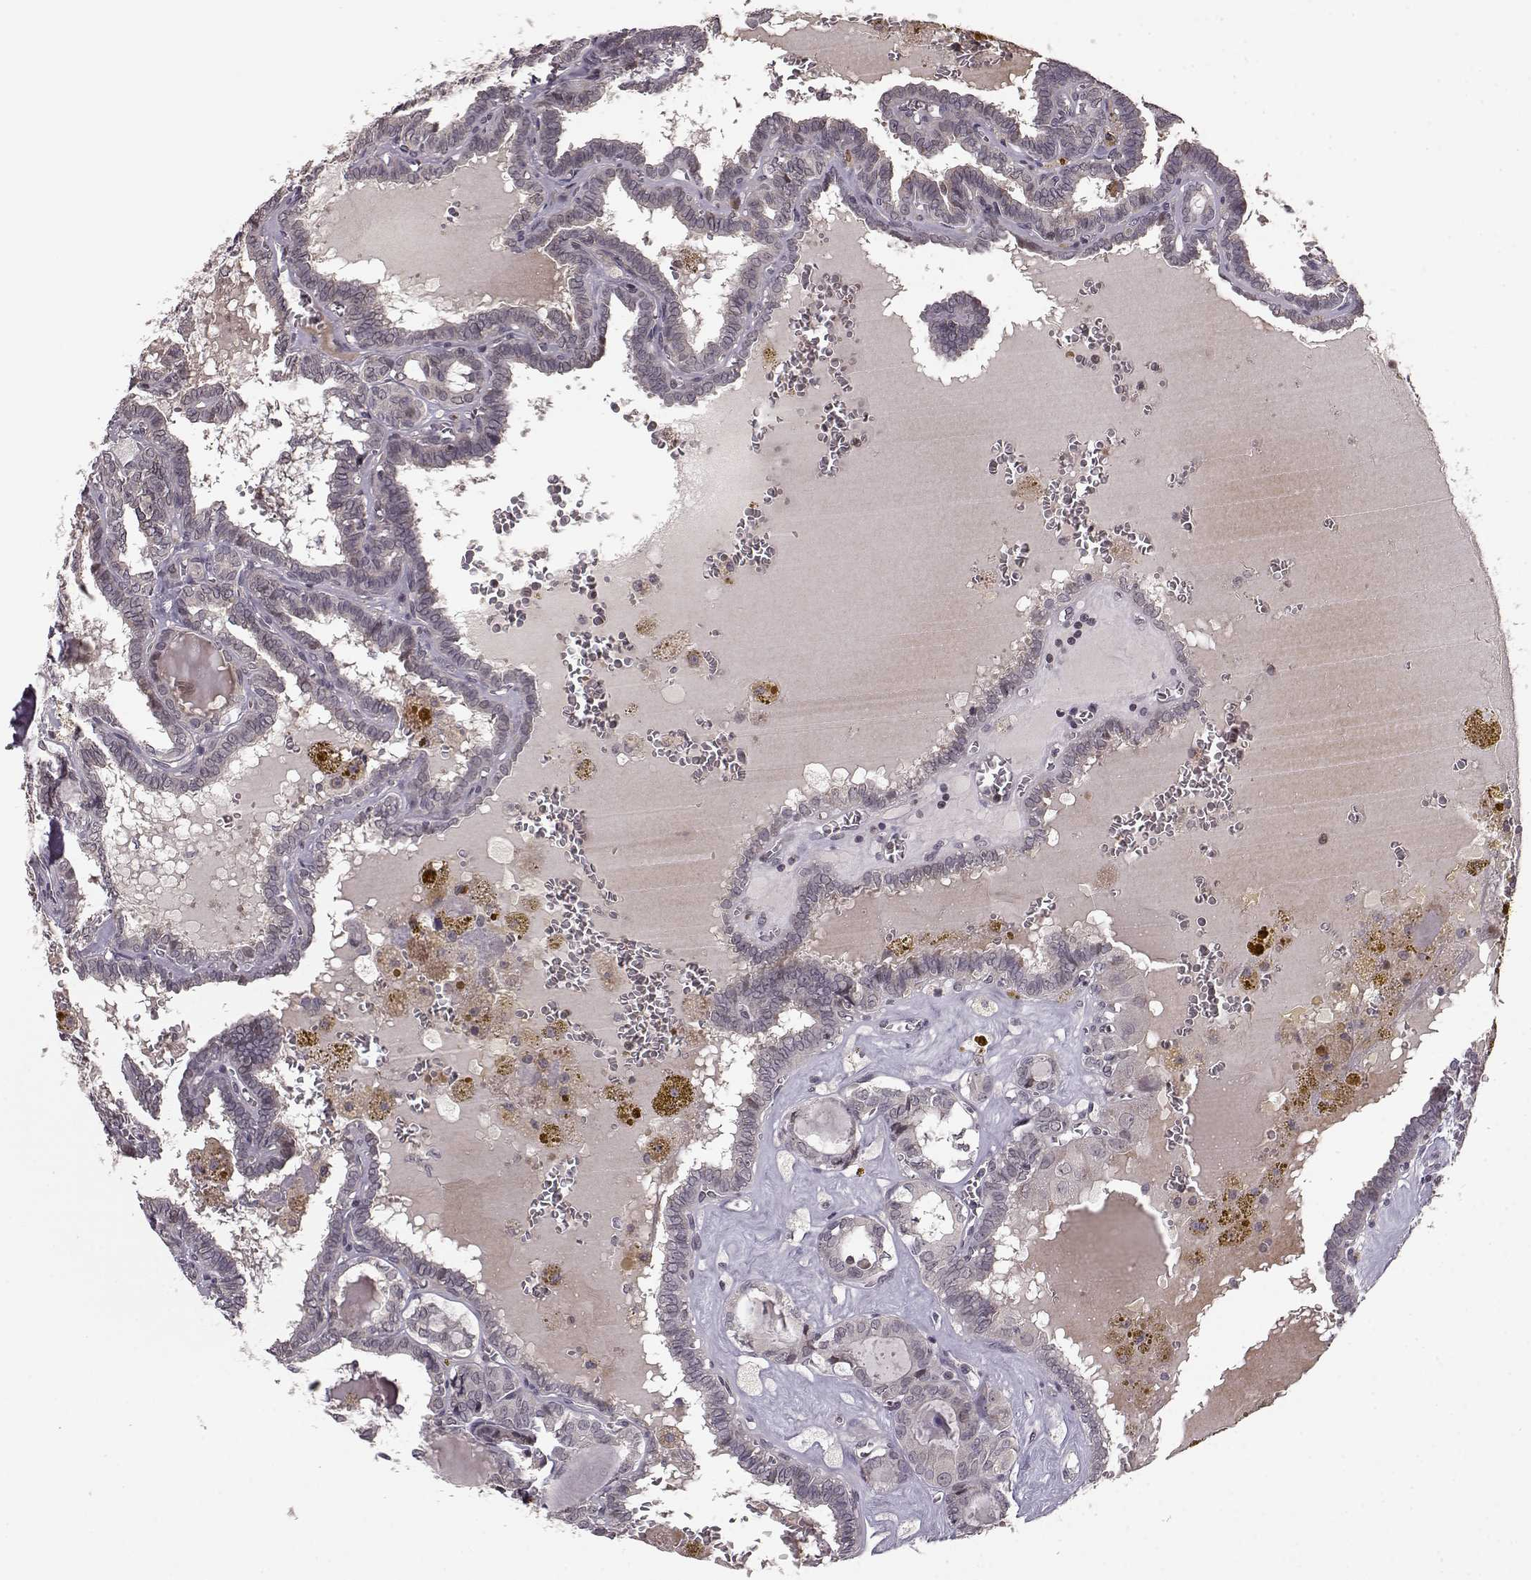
{"staining": {"intensity": "negative", "quantity": "none", "location": "none"}, "tissue": "thyroid cancer", "cell_type": "Tumor cells", "image_type": "cancer", "snomed": [{"axis": "morphology", "description": "Papillary adenocarcinoma, NOS"}, {"axis": "topography", "description": "Thyroid gland"}], "caption": "An immunohistochemistry (IHC) histopathology image of thyroid cancer is shown. There is no staining in tumor cells of thyroid cancer. The staining is performed using DAB (3,3'-diaminobenzidine) brown chromogen with nuclei counter-stained in using hematoxylin.", "gene": "ELOVL5", "patient": {"sex": "female", "age": 39}}